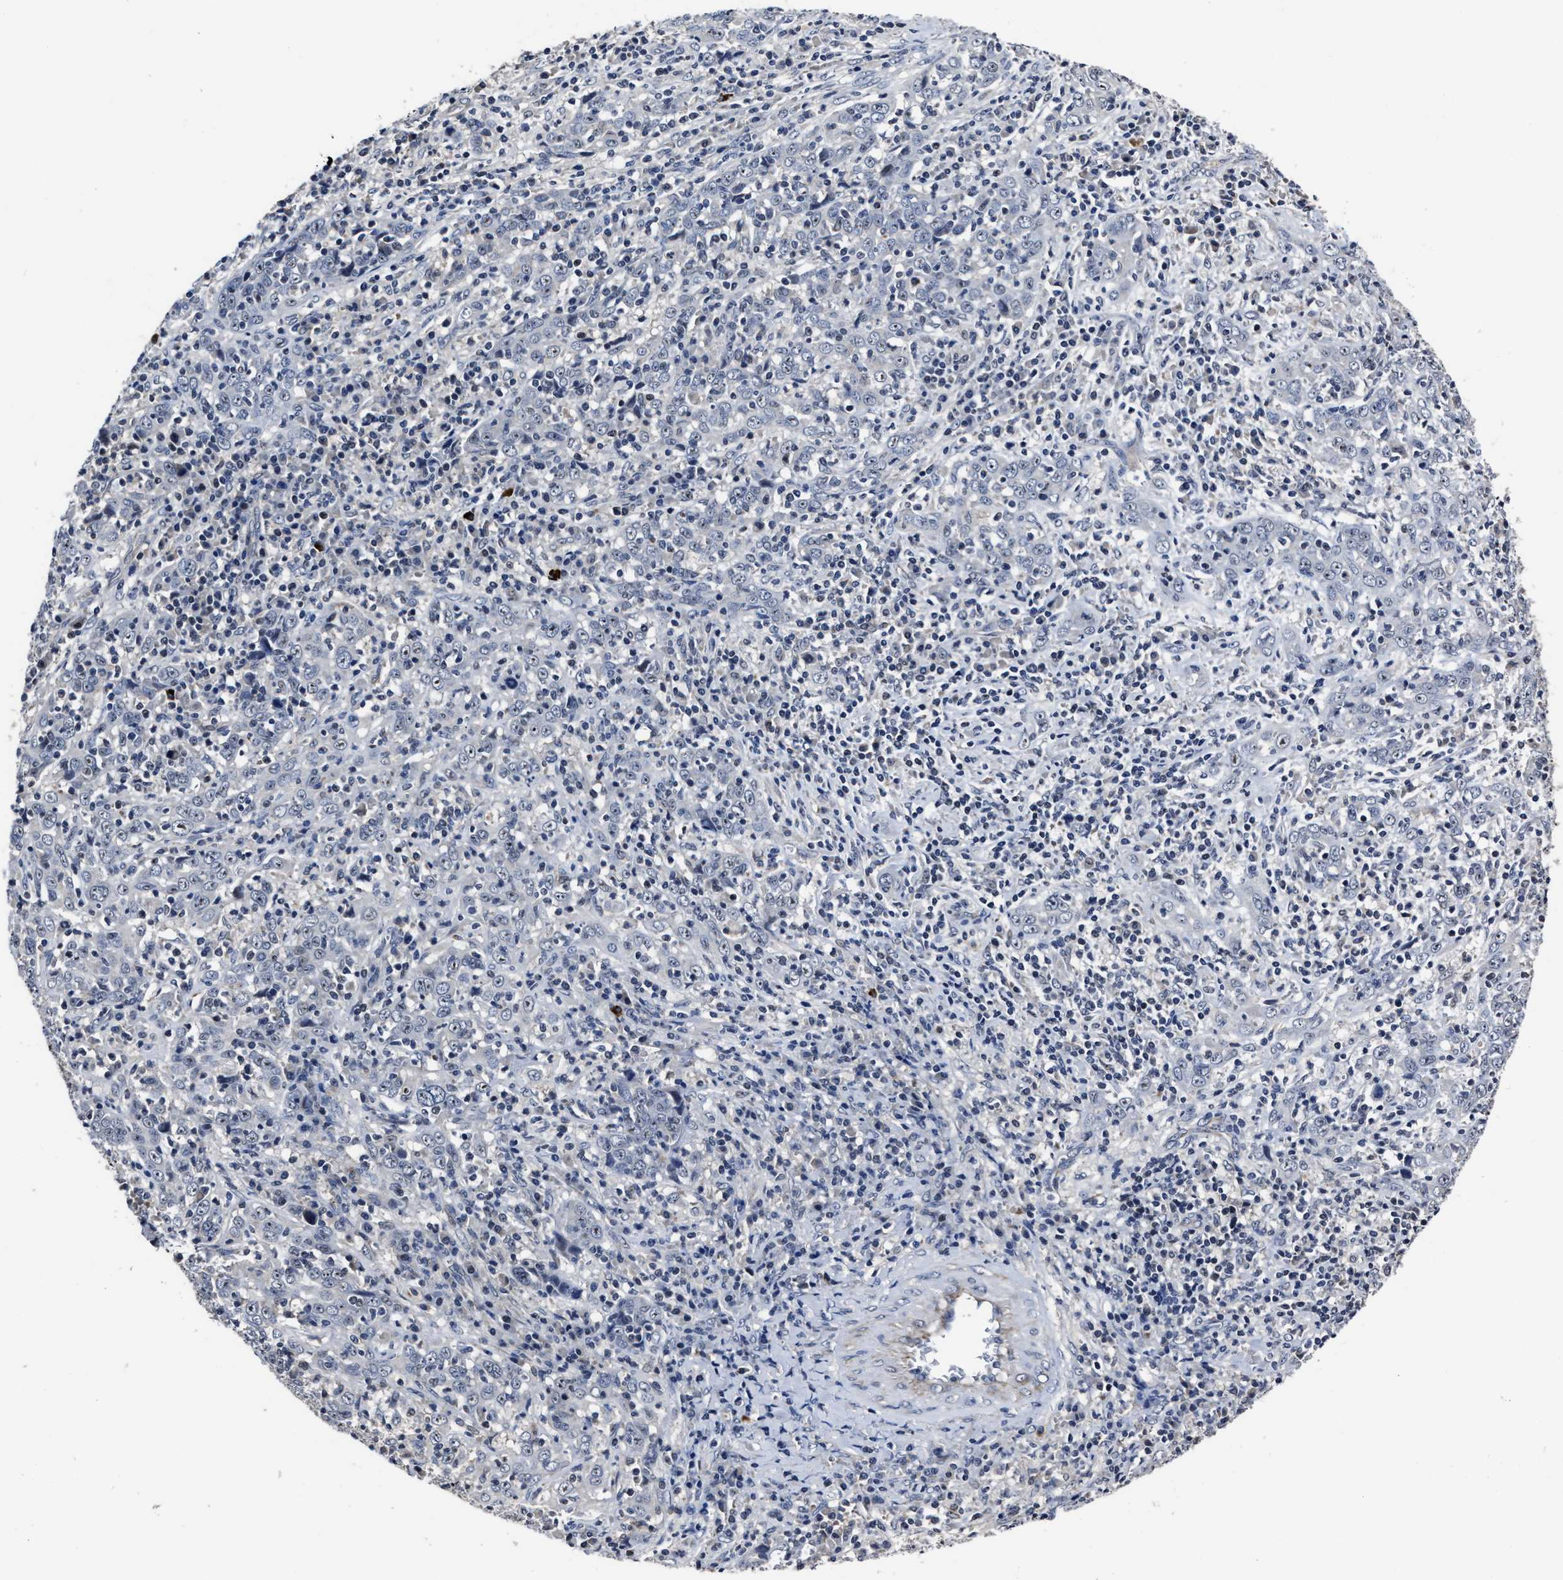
{"staining": {"intensity": "negative", "quantity": "none", "location": "none"}, "tissue": "cervical cancer", "cell_type": "Tumor cells", "image_type": "cancer", "snomed": [{"axis": "morphology", "description": "Squamous cell carcinoma, NOS"}, {"axis": "topography", "description": "Cervix"}], "caption": "Tumor cells show no significant protein staining in squamous cell carcinoma (cervical).", "gene": "RSBN1L", "patient": {"sex": "female", "age": 46}}